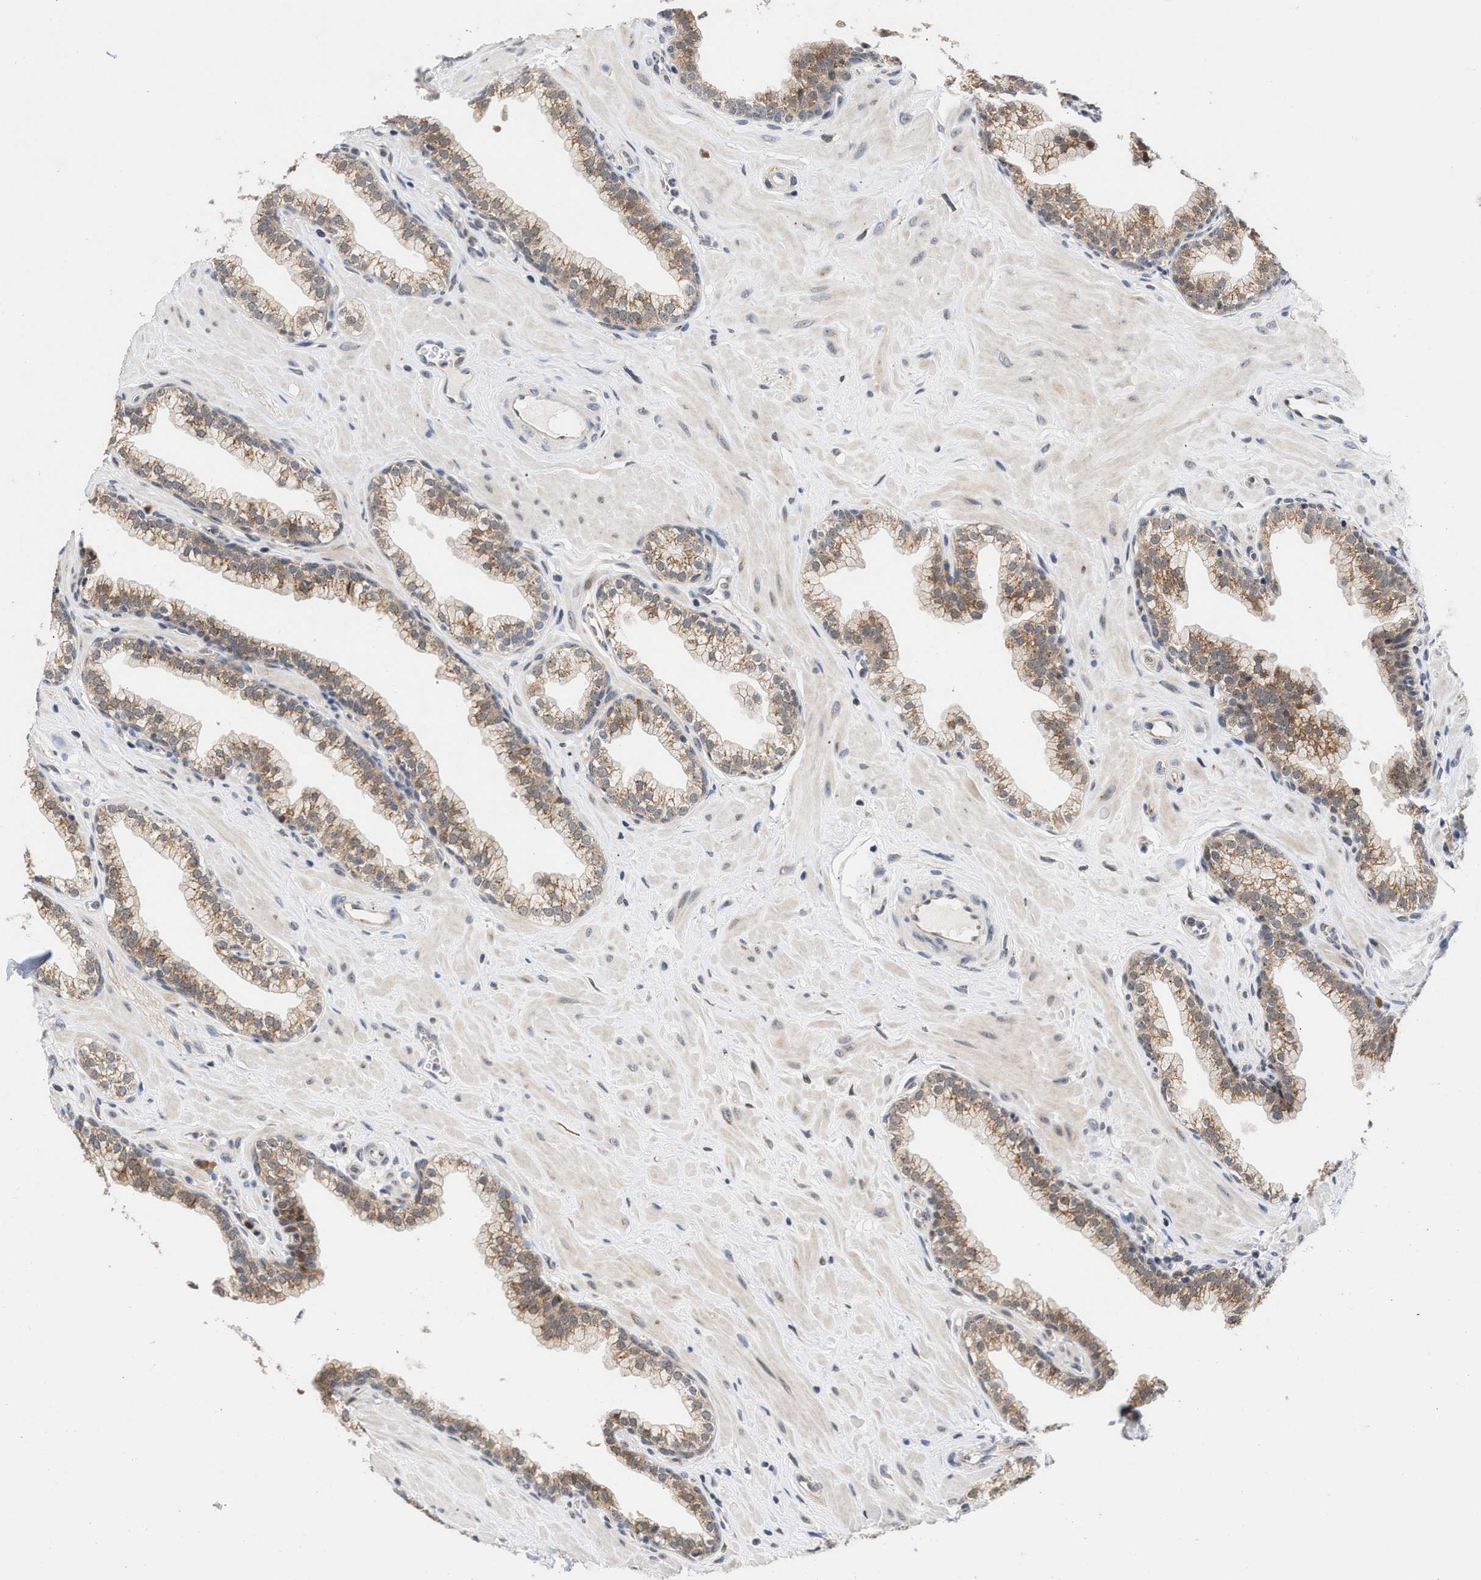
{"staining": {"intensity": "weak", "quantity": ">75%", "location": "cytoplasmic/membranous"}, "tissue": "prostate", "cell_type": "Glandular cells", "image_type": "normal", "snomed": [{"axis": "morphology", "description": "Normal tissue, NOS"}, {"axis": "morphology", "description": "Urothelial carcinoma, Low grade"}, {"axis": "topography", "description": "Urinary bladder"}, {"axis": "topography", "description": "Prostate"}], "caption": "Unremarkable prostate demonstrates weak cytoplasmic/membranous expression in about >75% of glandular cells.", "gene": "MKNK2", "patient": {"sex": "male", "age": 60}}